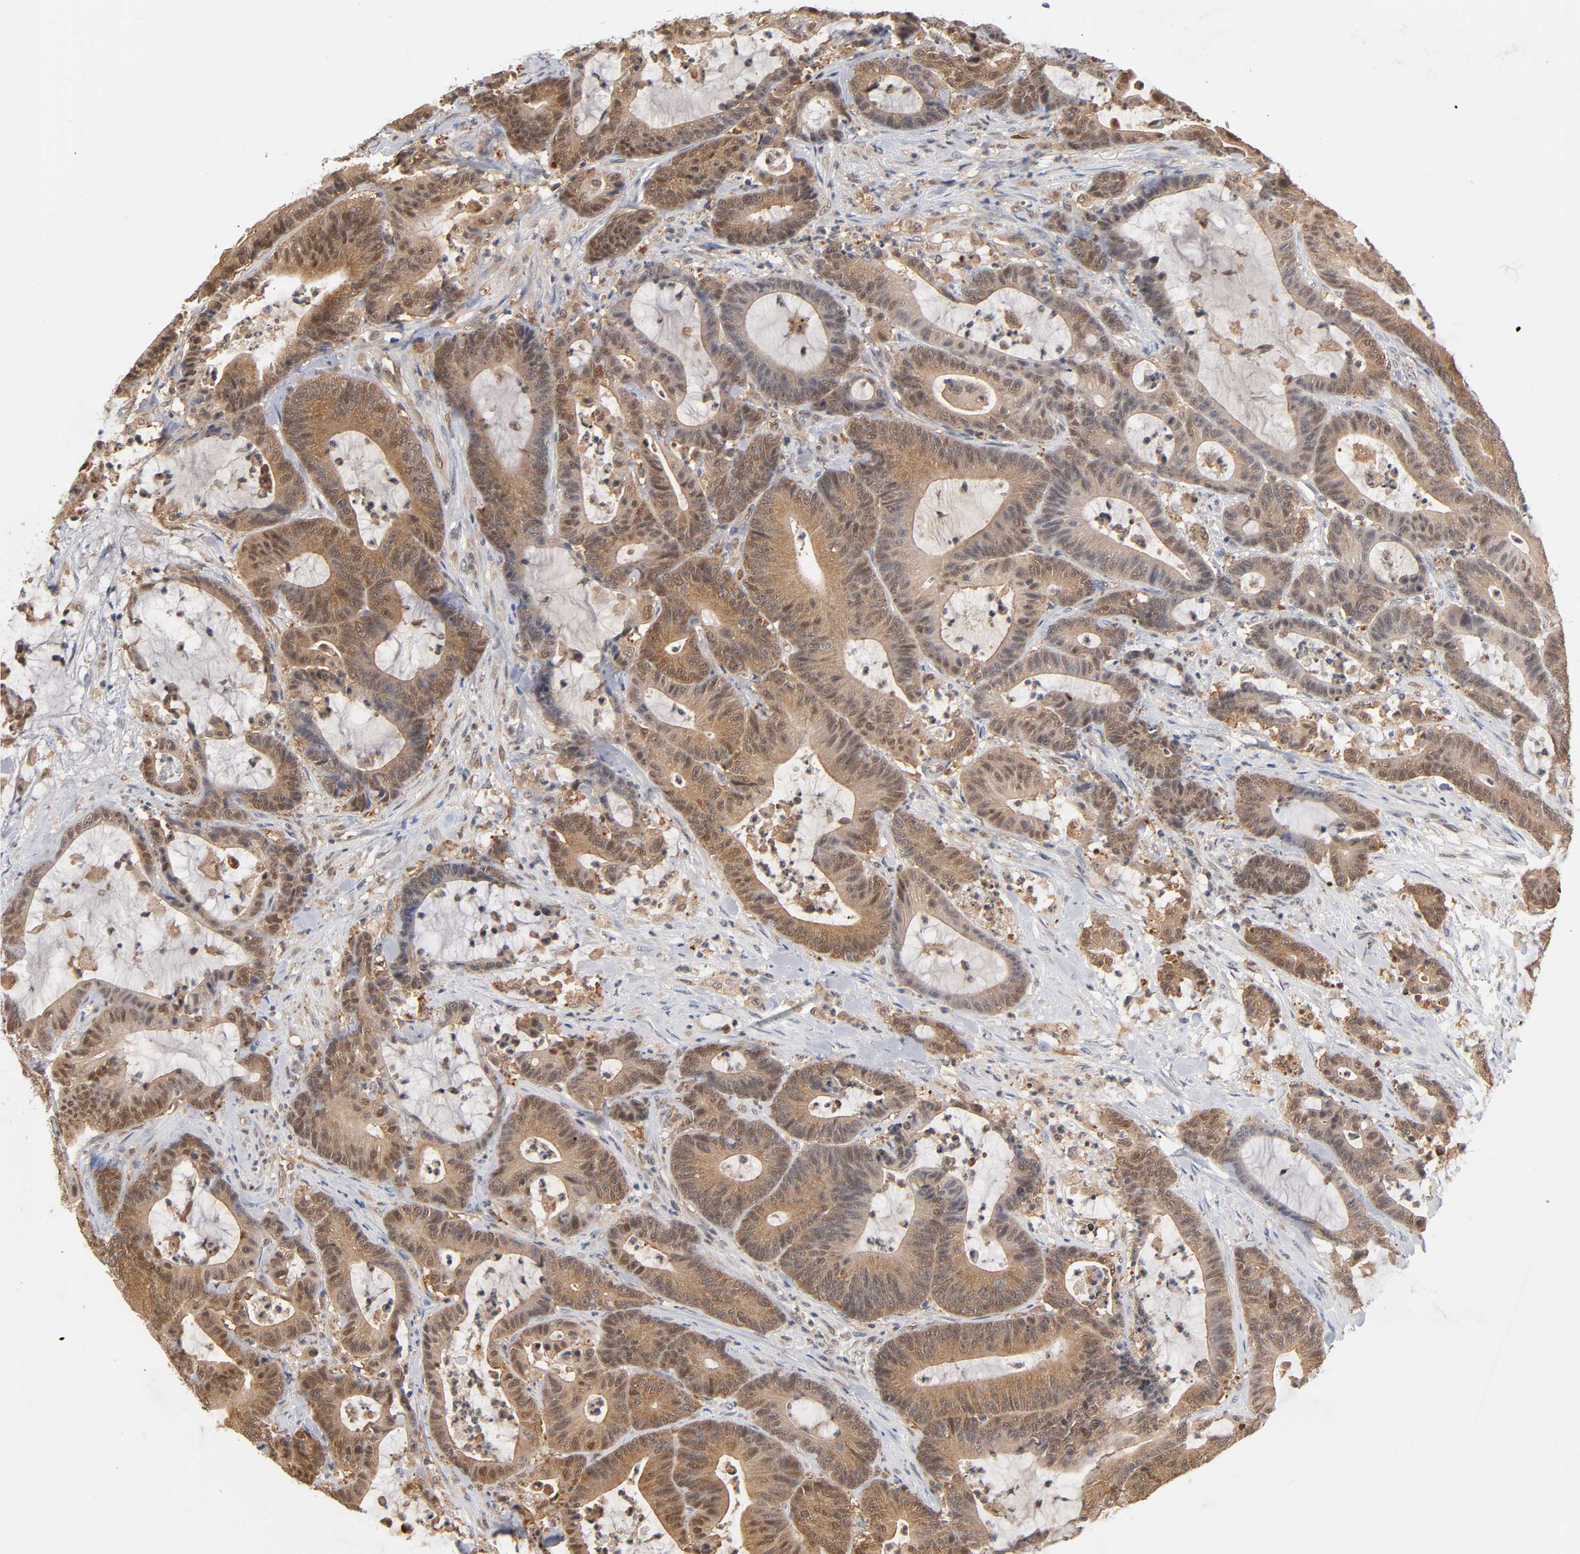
{"staining": {"intensity": "strong", "quantity": ">75%", "location": "cytoplasmic/membranous"}, "tissue": "colorectal cancer", "cell_type": "Tumor cells", "image_type": "cancer", "snomed": [{"axis": "morphology", "description": "Adenocarcinoma, NOS"}, {"axis": "topography", "description": "Colon"}], "caption": "IHC photomicrograph of human colorectal cancer stained for a protein (brown), which reveals high levels of strong cytoplasmic/membranous expression in about >75% of tumor cells.", "gene": "DFFB", "patient": {"sex": "female", "age": 84}}